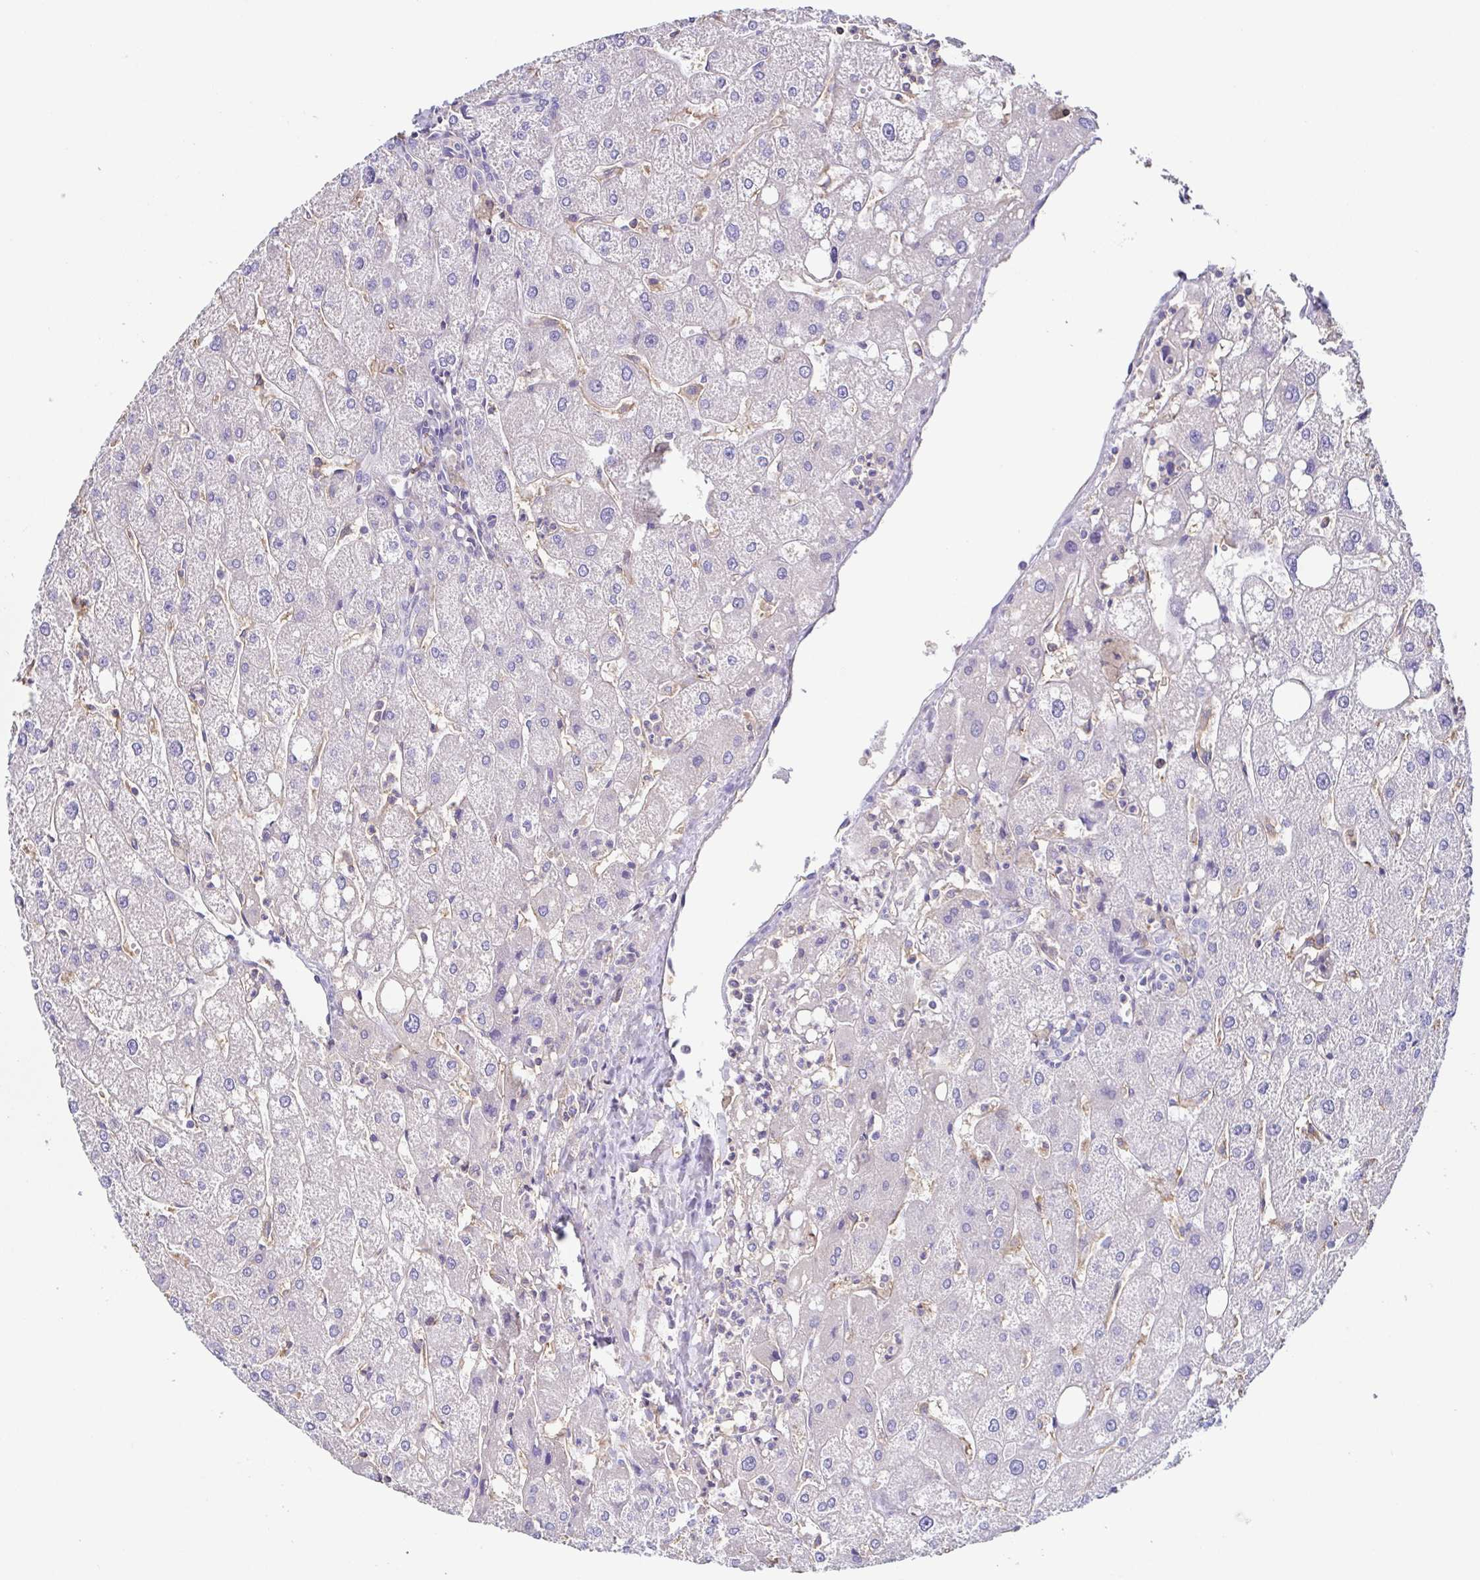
{"staining": {"intensity": "negative", "quantity": "none", "location": "none"}, "tissue": "liver", "cell_type": "Cholangiocytes", "image_type": "normal", "snomed": [{"axis": "morphology", "description": "Normal tissue, NOS"}, {"axis": "topography", "description": "Liver"}], "caption": "Human liver stained for a protein using immunohistochemistry (IHC) demonstrates no expression in cholangiocytes.", "gene": "ANXA10", "patient": {"sex": "male", "age": 67}}